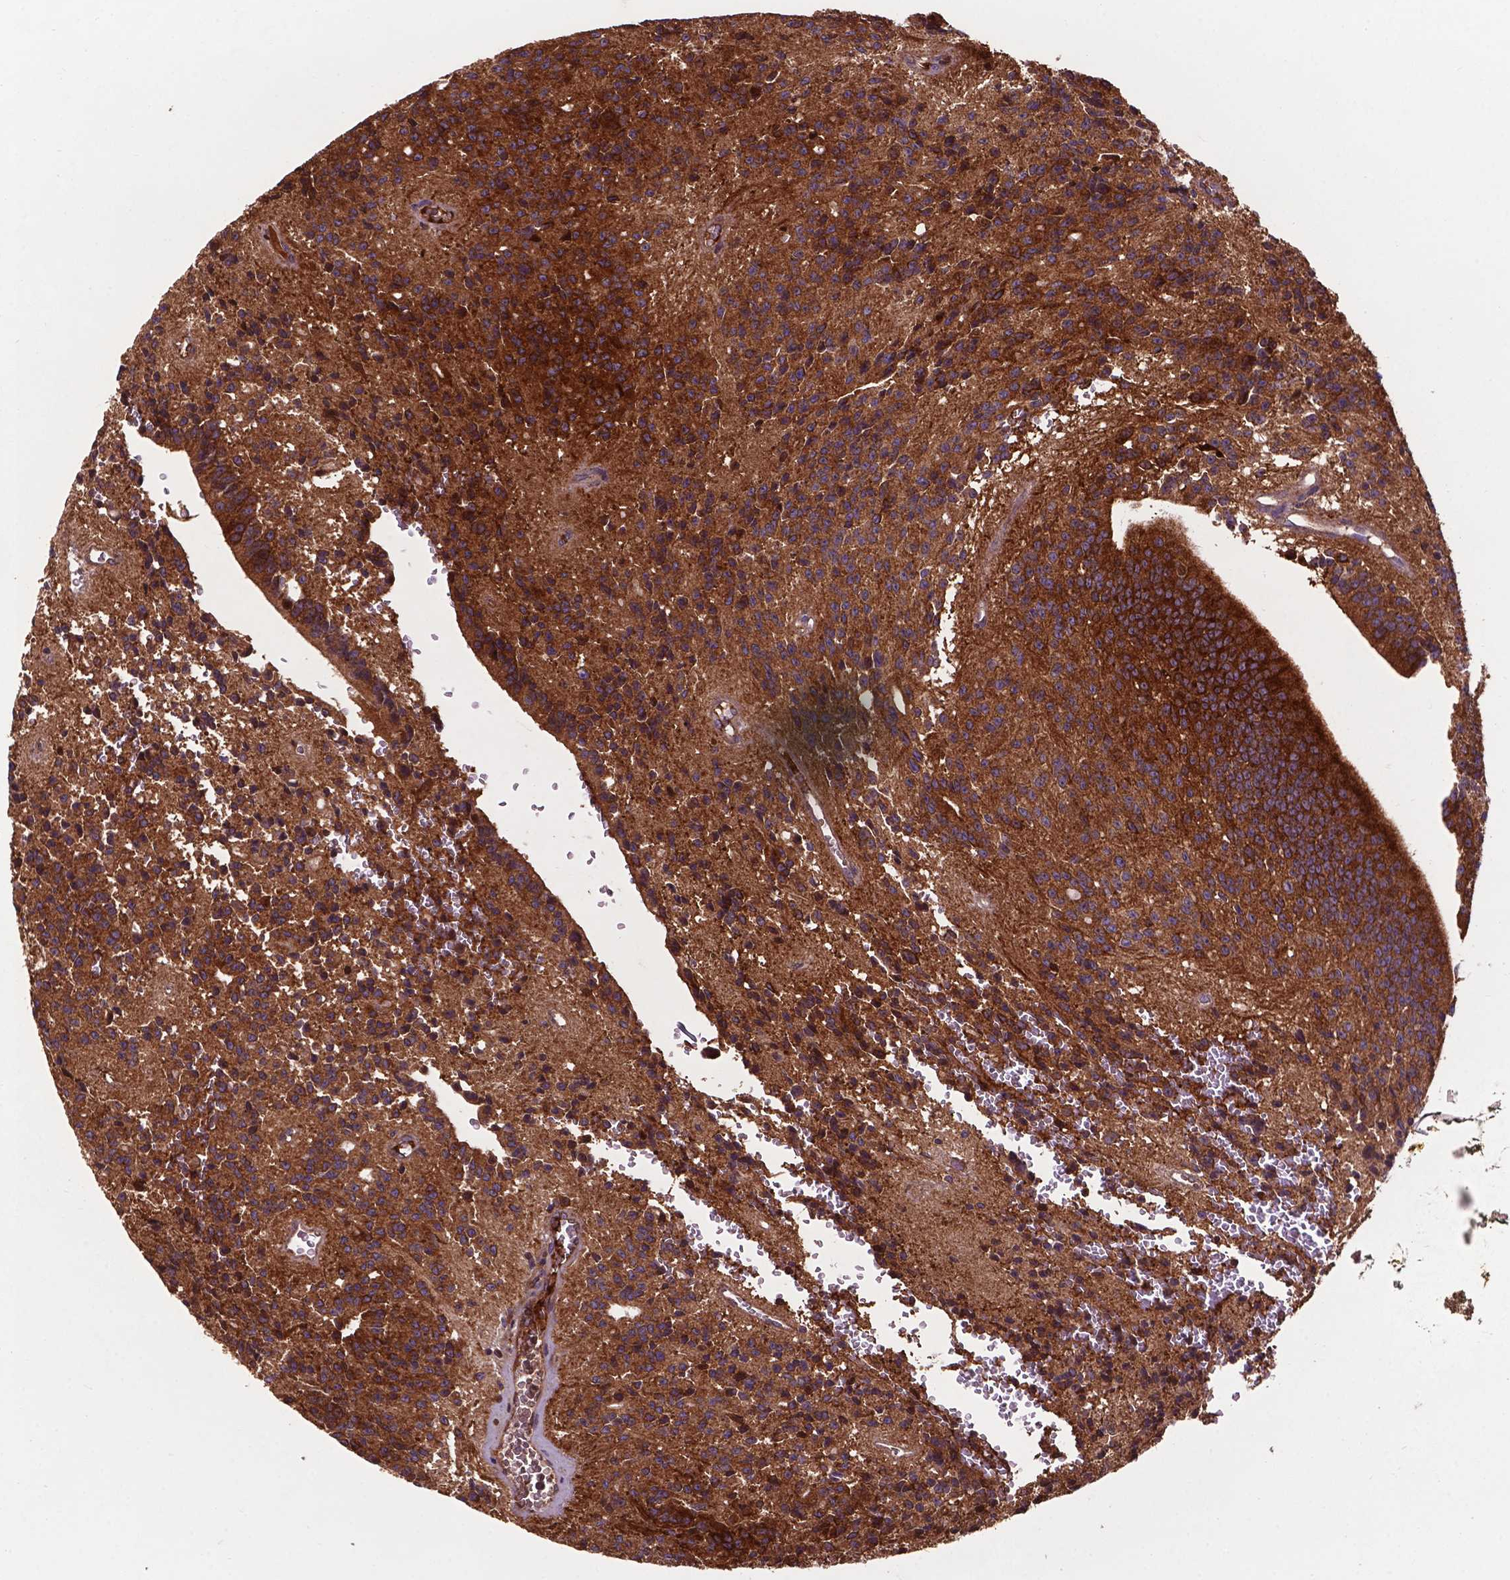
{"staining": {"intensity": "moderate", "quantity": ">75%", "location": "cytoplasmic/membranous"}, "tissue": "glioma", "cell_type": "Tumor cells", "image_type": "cancer", "snomed": [{"axis": "morphology", "description": "Glioma, malignant, Low grade"}, {"axis": "topography", "description": "Brain"}], "caption": "Moderate cytoplasmic/membranous protein staining is identified in approximately >75% of tumor cells in low-grade glioma (malignant).", "gene": "SMAD3", "patient": {"sex": "male", "age": 31}}